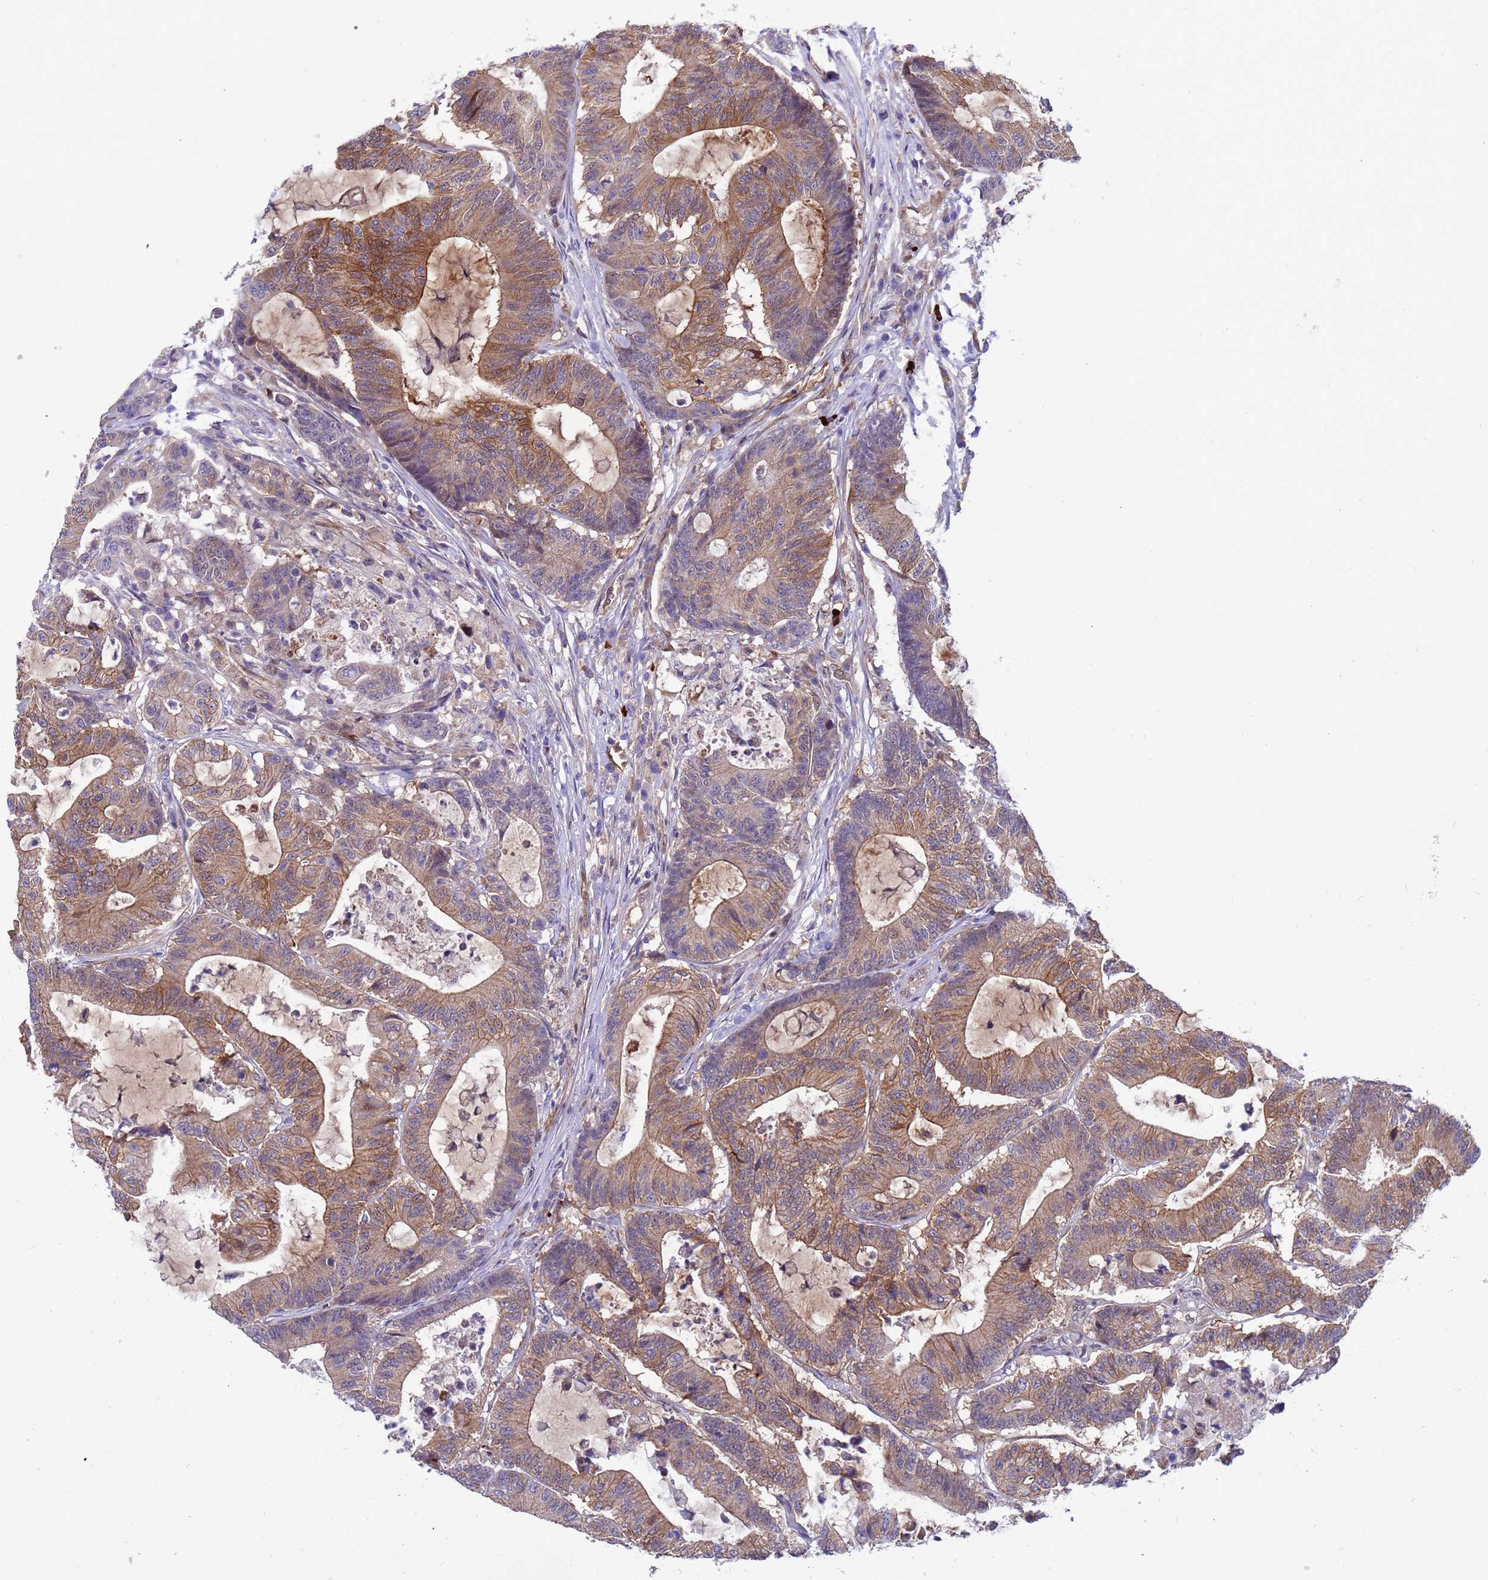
{"staining": {"intensity": "moderate", "quantity": ">75%", "location": "cytoplasmic/membranous"}, "tissue": "colorectal cancer", "cell_type": "Tumor cells", "image_type": "cancer", "snomed": [{"axis": "morphology", "description": "Adenocarcinoma, NOS"}, {"axis": "topography", "description": "Colon"}], "caption": "Immunohistochemical staining of human colorectal cancer (adenocarcinoma) demonstrates medium levels of moderate cytoplasmic/membranous expression in approximately >75% of tumor cells.", "gene": "FOXRED1", "patient": {"sex": "female", "age": 84}}